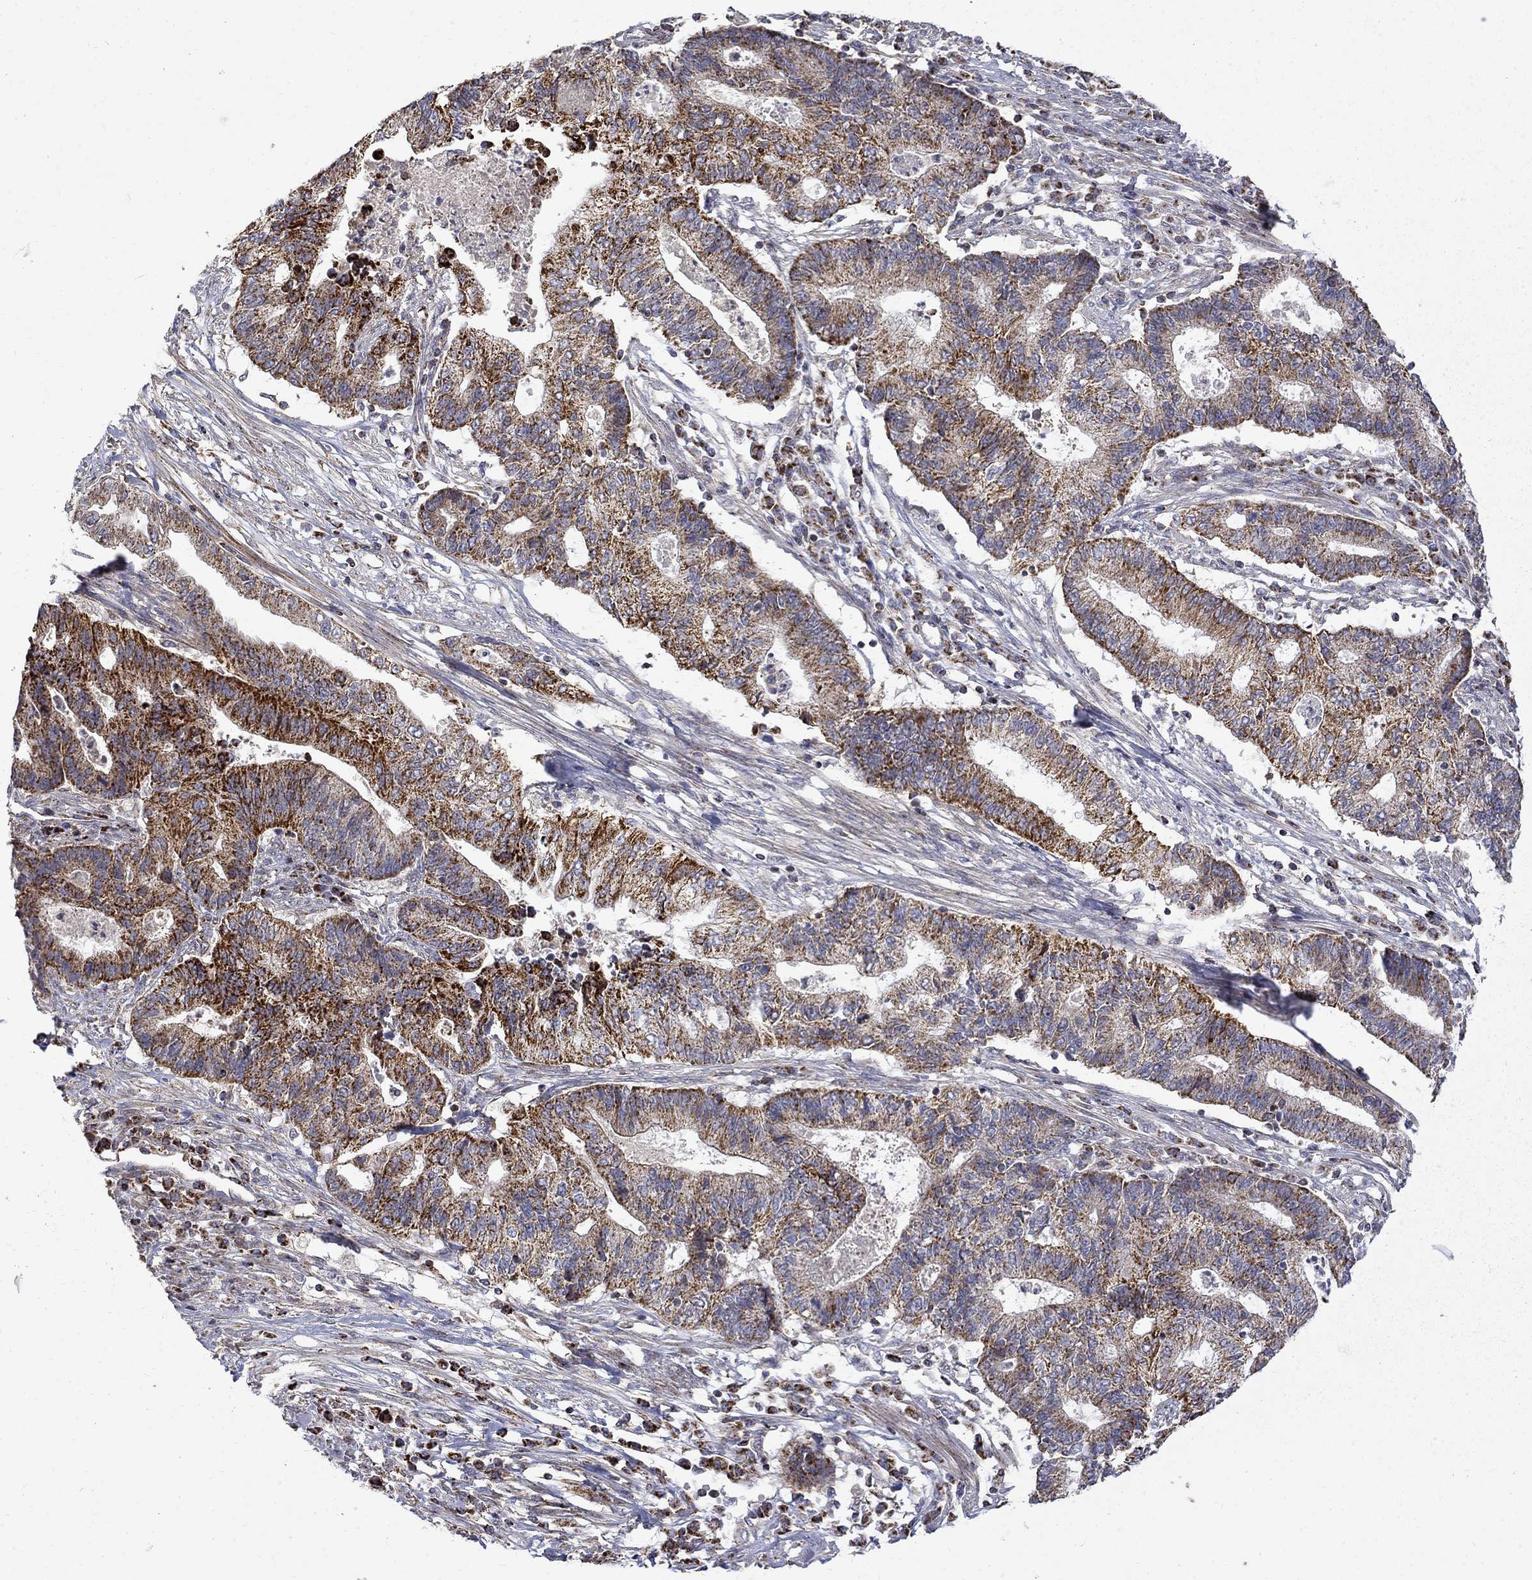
{"staining": {"intensity": "strong", "quantity": "25%-75%", "location": "cytoplasmic/membranous"}, "tissue": "endometrial cancer", "cell_type": "Tumor cells", "image_type": "cancer", "snomed": [{"axis": "morphology", "description": "Adenocarcinoma, NOS"}, {"axis": "topography", "description": "Uterus"}, {"axis": "topography", "description": "Endometrium"}], "caption": "Immunohistochemical staining of human endometrial cancer (adenocarcinoma) reveals high levels of strong cytoplasmic/membranous protein staining in about 25%-75% of tumor cells. (brown staining indicates protein expression, while blue staining denotes nuclei).", "gene": "PCBP3", "patient": {"sex": "female", "age": 54}}